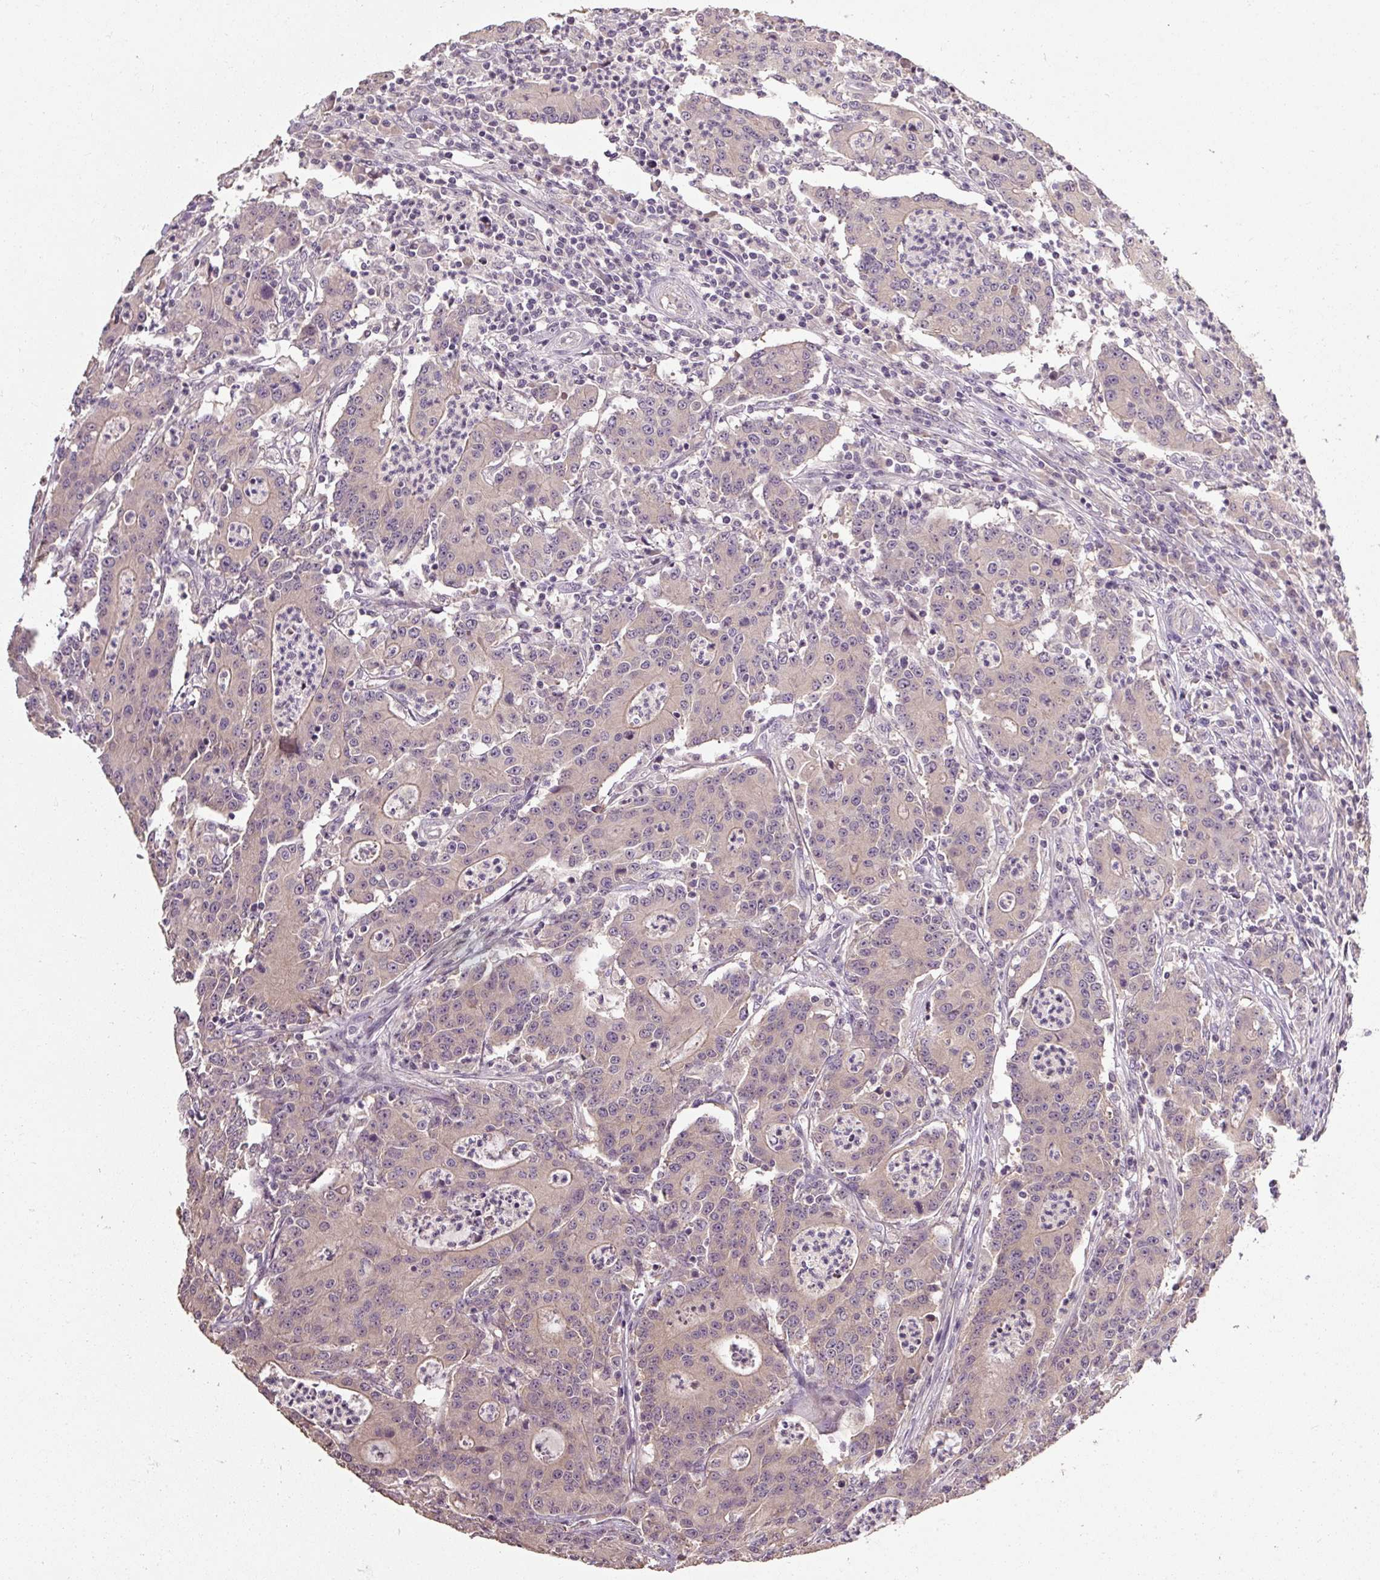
{"staining": {"intensity": "weak", "quantity": "<25%", "location": "cytoplasmic/membranous"}, "tissue": "colorectal cancer", "cell_type": "Tumor cells", "image_type": "cancer", "snomed": [{"axis": "morphology", "description": "Adenocarcinoma, NOS"}, {"axis": "topography", "description": "Colon"}], "caption": "DAB (3,3'-diaminobenzidine) immunohistochemical staining of colorectal cancer (adenocarcinoma) displays no significant positivity in tumor cells.", "gene": "CFAP65", "patient": {"sex": "male", "age": 83}}